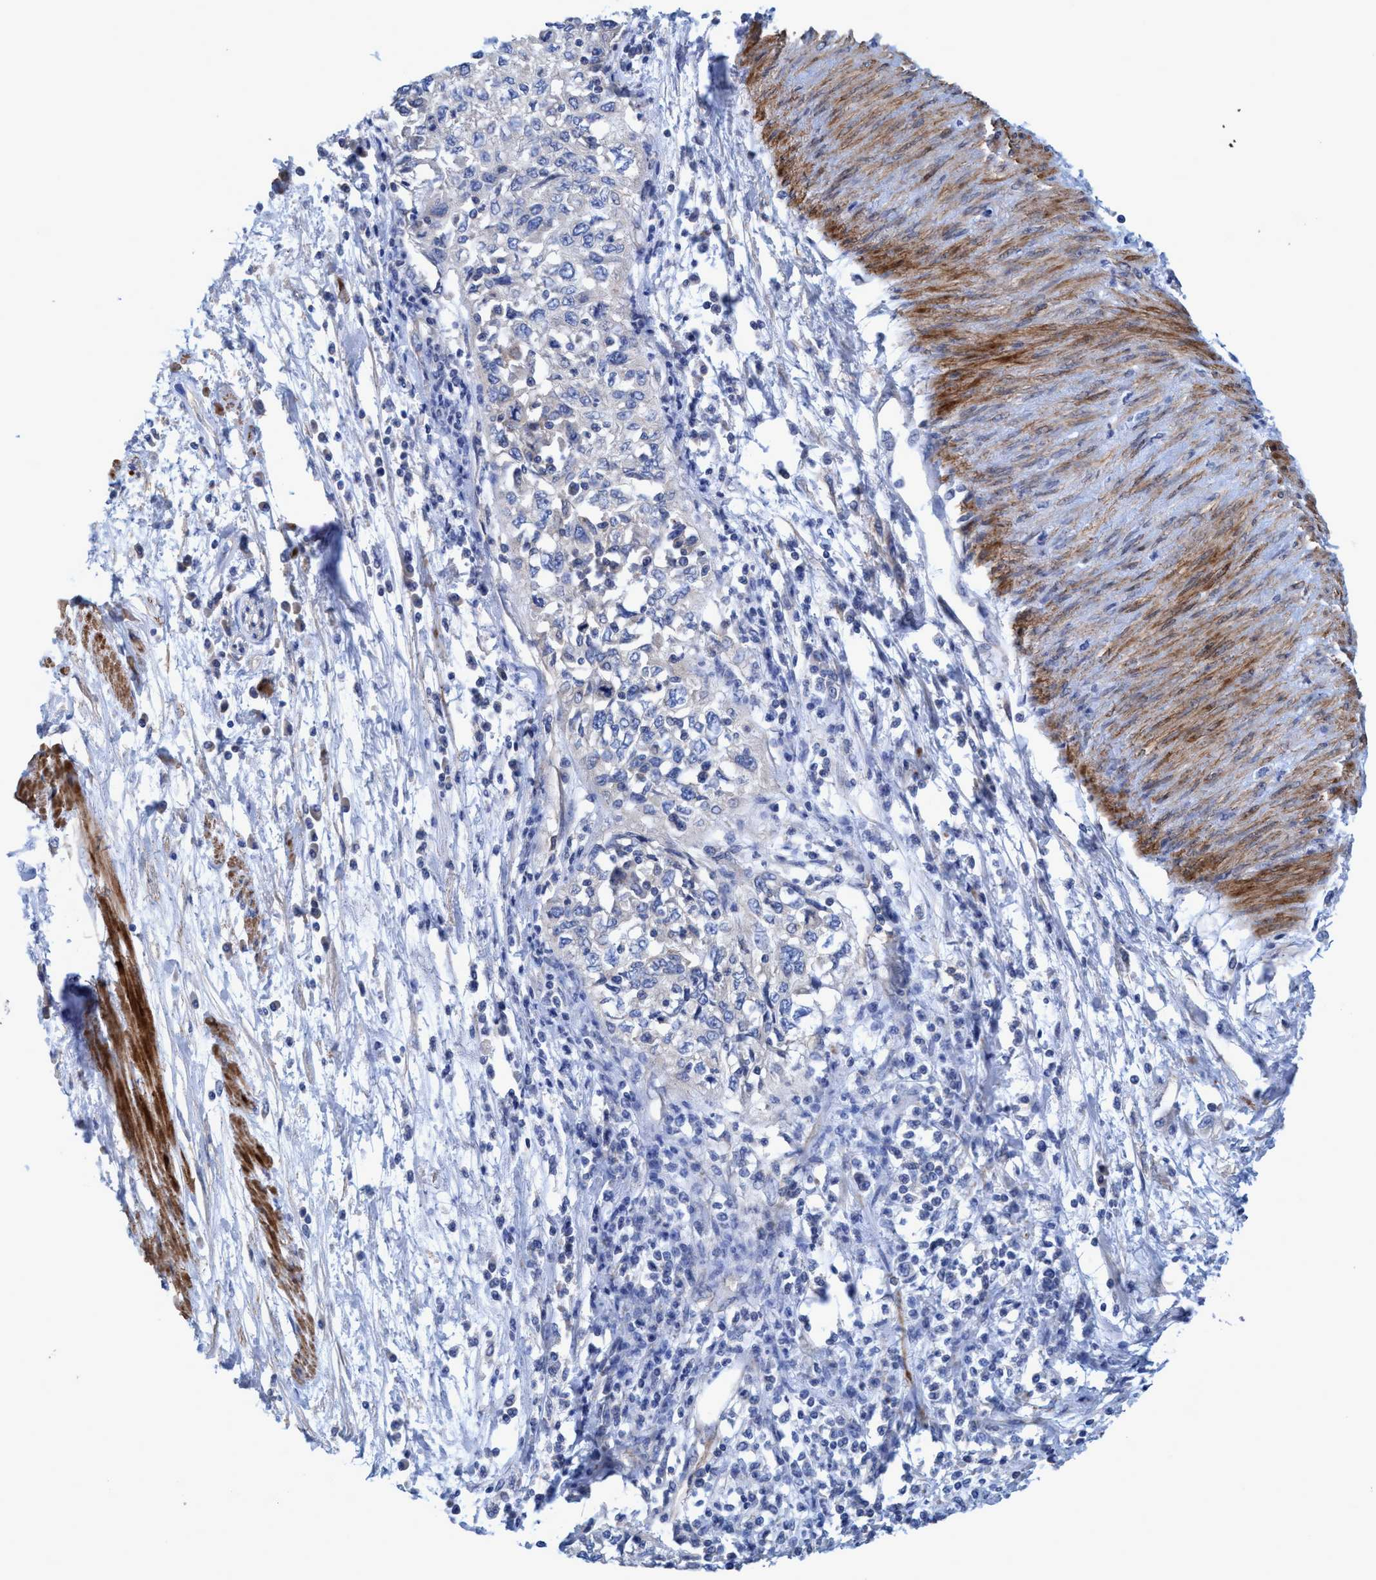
{"staining": {"intensity": "negative", "quantity": "none", "location": "none"}, "tissue": "cervical cancer", "cell_type": "Tumor cells", "image_type": "cancer", "snomed": [{"axis": "morphology", "description": "Squamous cell carcinoma, NOS"}, {"axis": "topography", "description": "Cervix"}], "caption": "High power microscopy micrograph of an immunohistochemistry photomicrograph of cervical cancer (squamous cell carcinoma), revealing no significant staining in tumor cells. (IHC, brightfield microscopy, high magnification).", "gene": "GULP1", "patient": {"sex": "female", "age": 57}}